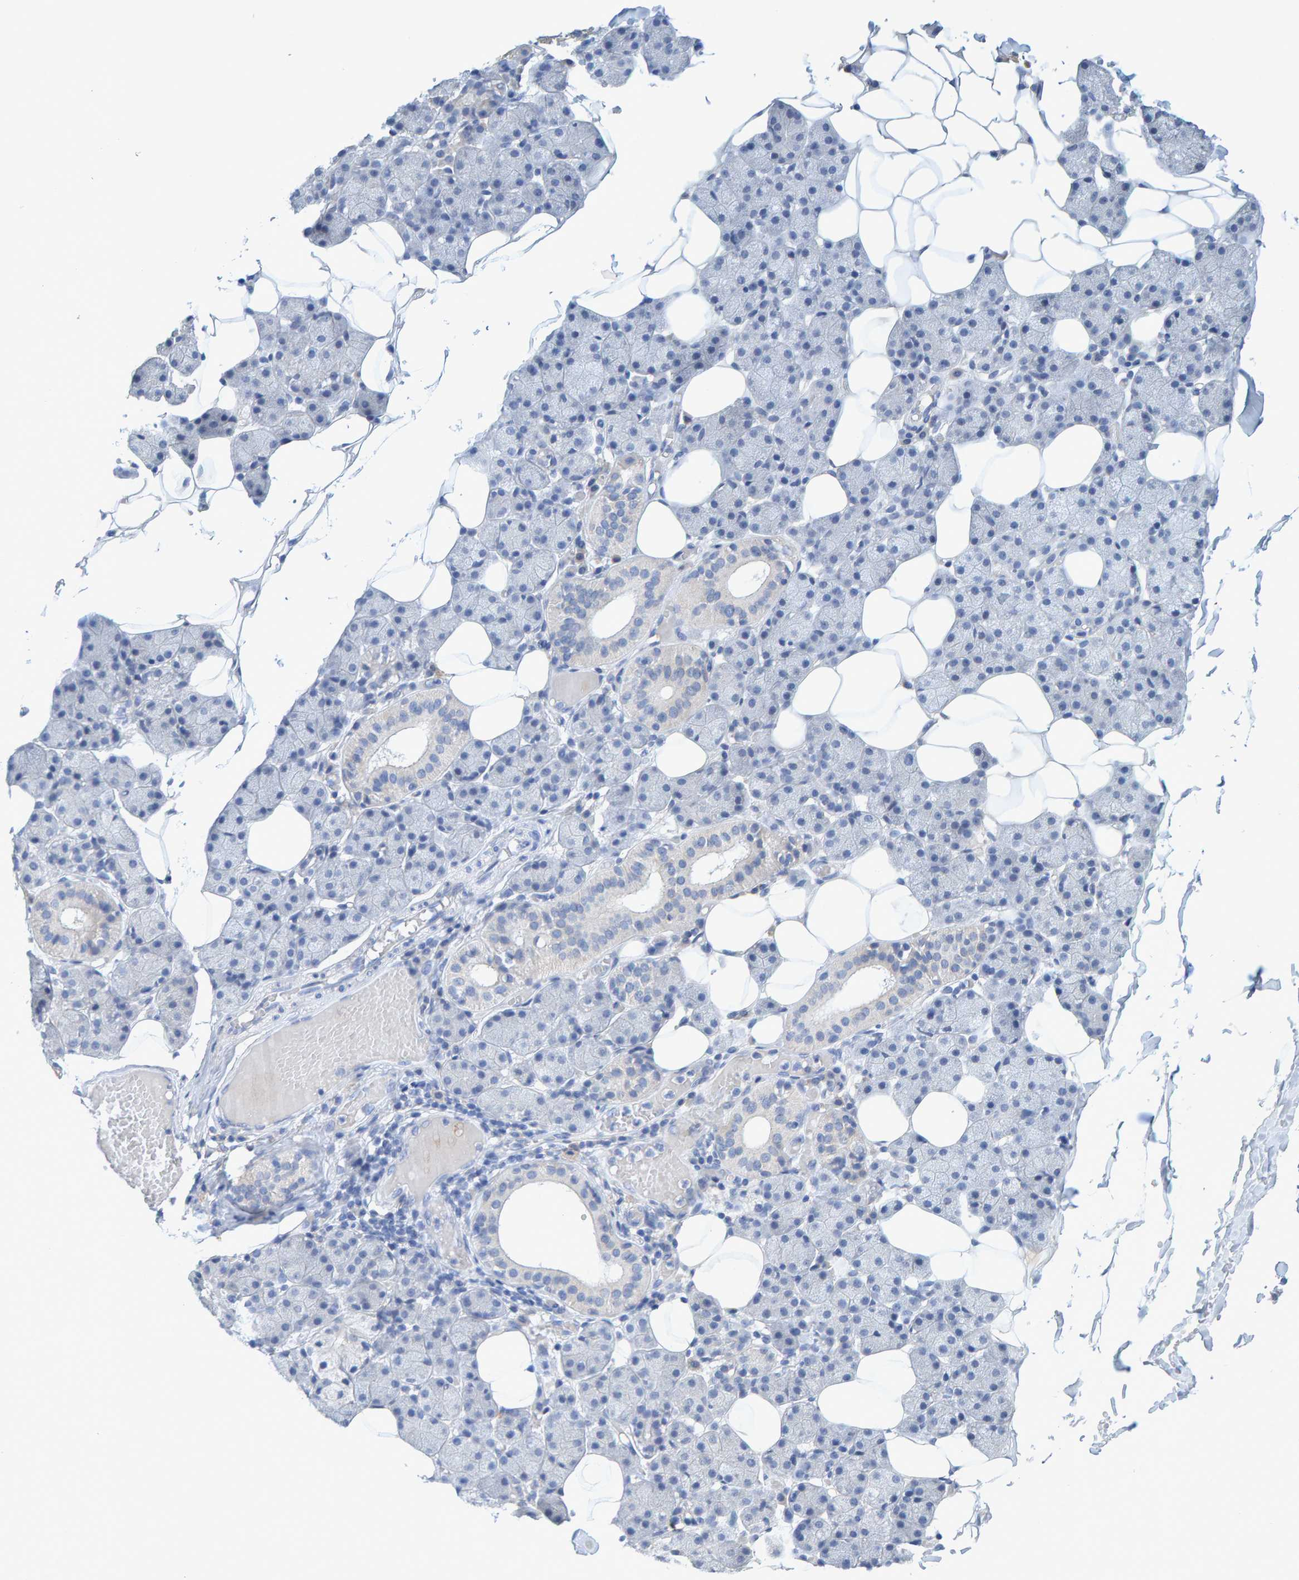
{"staining": {"intensity": "negative", "quantity": "none", "location": "none"}, "tissue": "salivary gland", "cell_type": "Glandular cells", "image_type": "normal", "snomed": [{"axis": "morphology", "description": "Normal tissue, NOS"}, {"axis": "topography", "description": "Salivary gland"}], "caption": "Immunohistochemistry micrograph of normal salivary gland stained for a protein (brown), which shows no expression in glandular cells. The staining is performed using DAB (3,3'-diaminobenzidine) brown chromogen with nuclei counter-stained in using hematoxylin.", "gene": "CTH", "patient": {"sex": "female", "age": 33}}